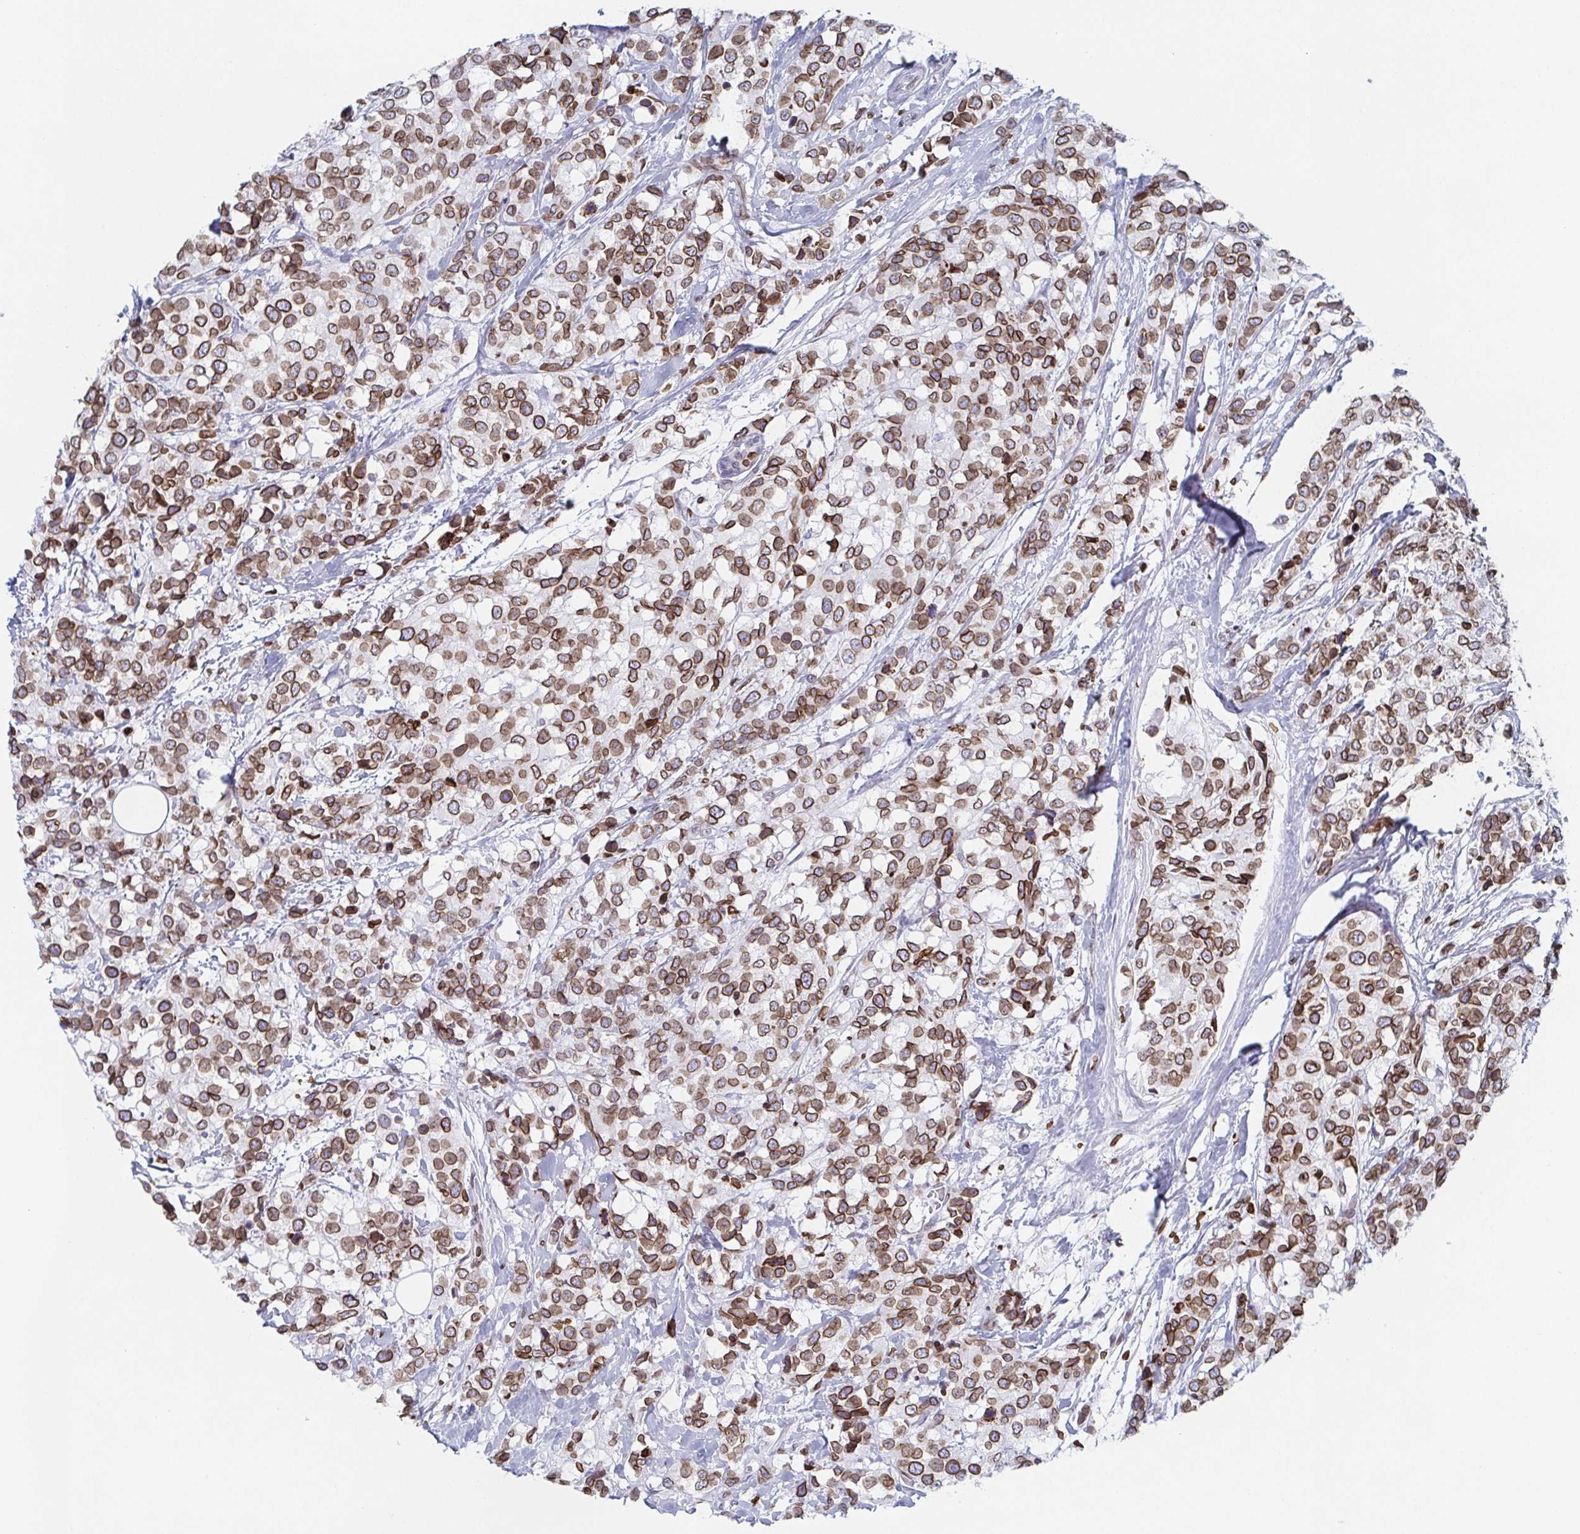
{"staining": {"intensity": "moderate", "quantity": ">75%", "location": "cytoplasmic/membranous,nuclear"}, "tissue": "breast cancer", "cell_type": "Tumor cells", "image_type": "cancer", "snomed": [{"axis": "morphology", "description": "Lobular carcinoma"}, {"axis": "topography", "description": "Breast"}], "caption": "IHC image of neoplastic tissue: human lobular carcinoma (breast) stained using IHC demonstrates medium levels of moderate protein expression localized specifically in the cytoplasmic/membranous and nuclear of tumor cells, appearing as a cytoplasmic/membranous and nuclear brown color.", "gene": "BTBD7", "patient": {"sex": "female", "age": 59}}